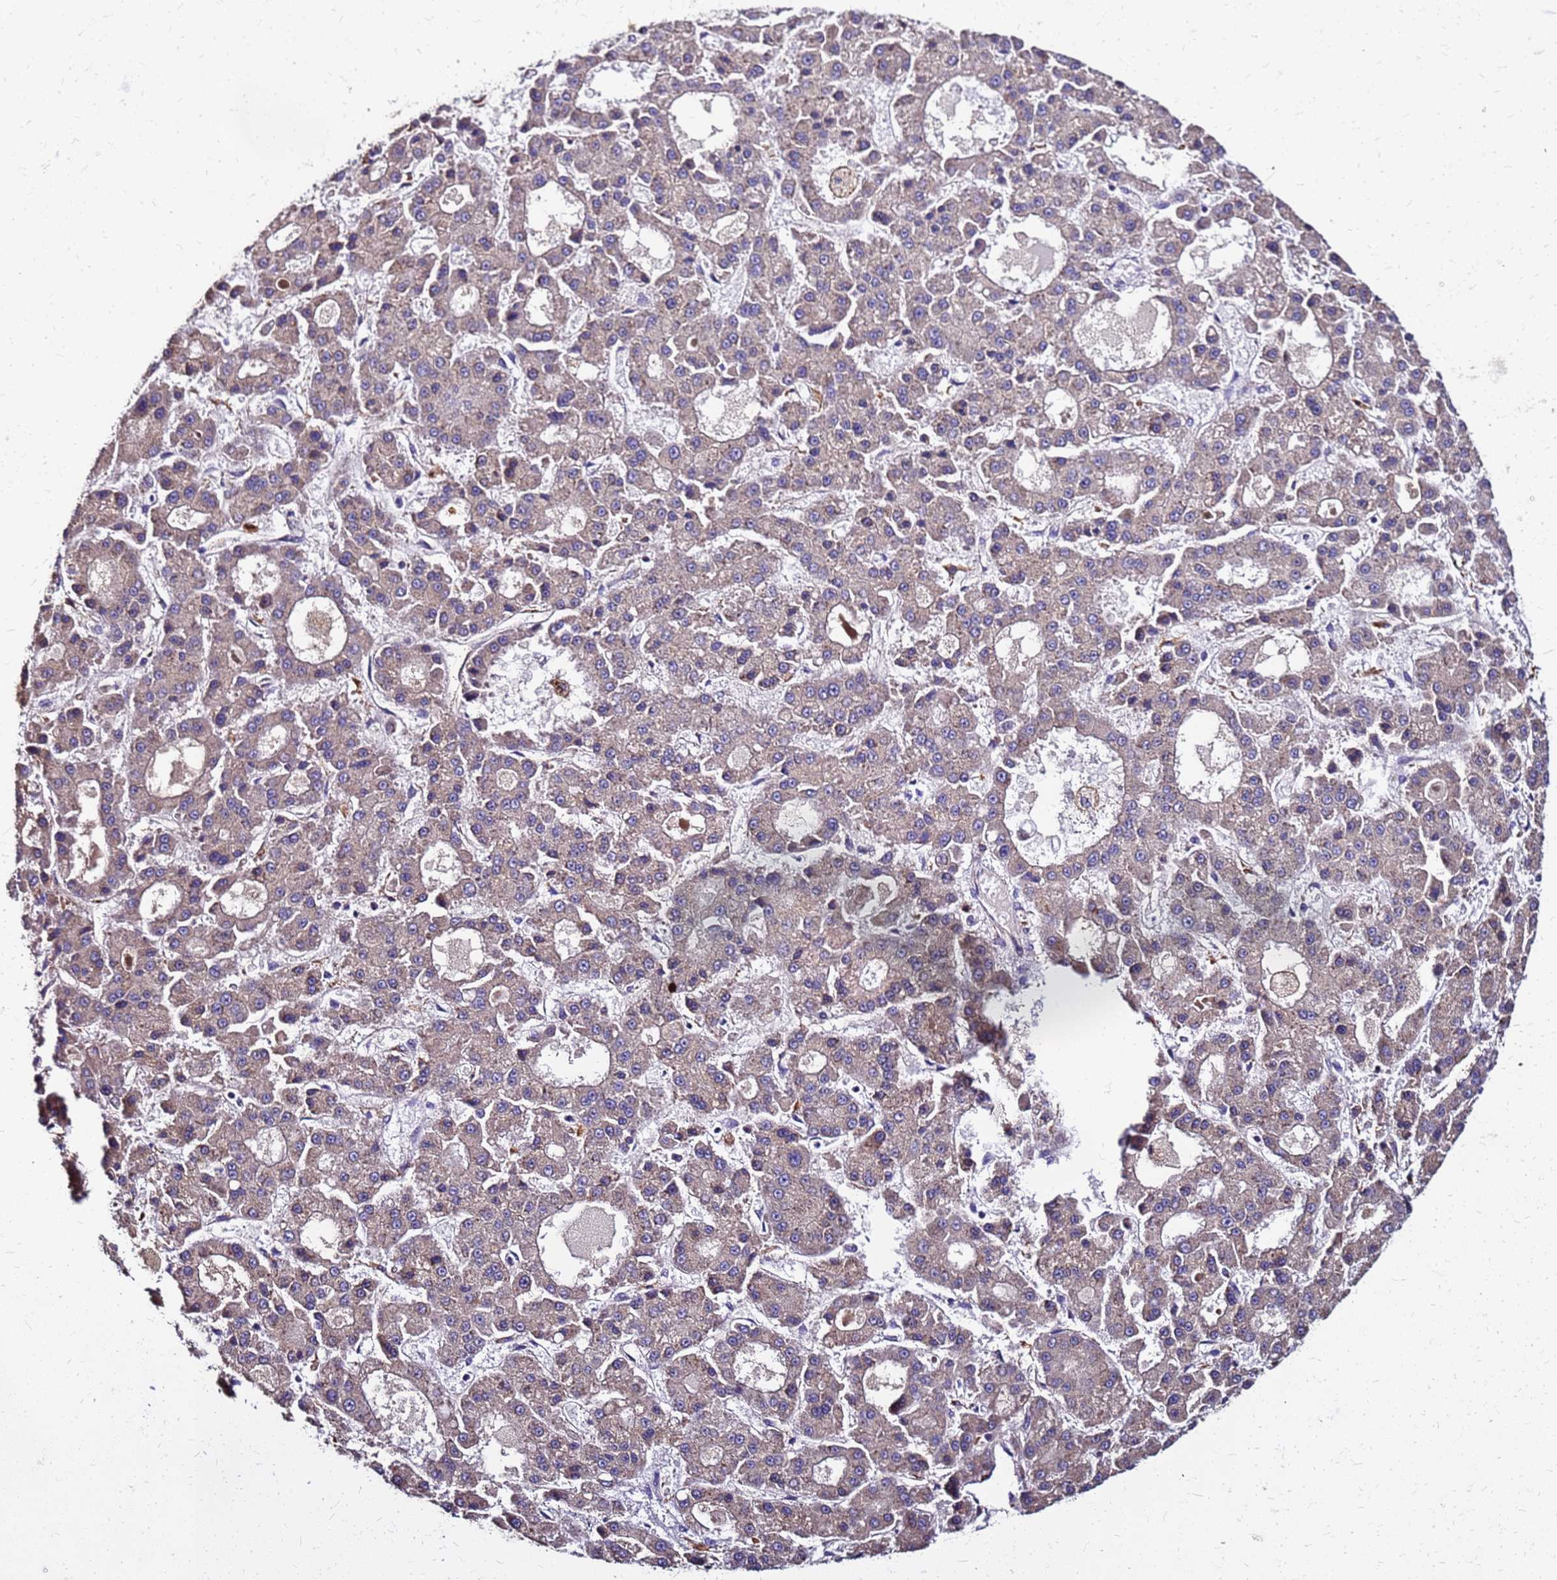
{"staining": {"intensity": "weak", "quantity": "25%-75%", "location": "cytoplasmic/membranous"}, "tissue": "liver cancer", "cell_type": "Tumor cells", "image_type": "cancer", "snomed": [{"axis": "morphology", "description": "Carcinoma, Hepatocellular, NOS"}, {"axis": "topography", "description": "Liver"}], "caption": "Brown immunohistochemical staining in liver hepatocellular carcinoma demonstrates weak cytoplasmic/membranous staining in about 25%-75% of tumor cells.", "gene": "ARHGEF5", "patient": {"sex": "male", "age": 70}}